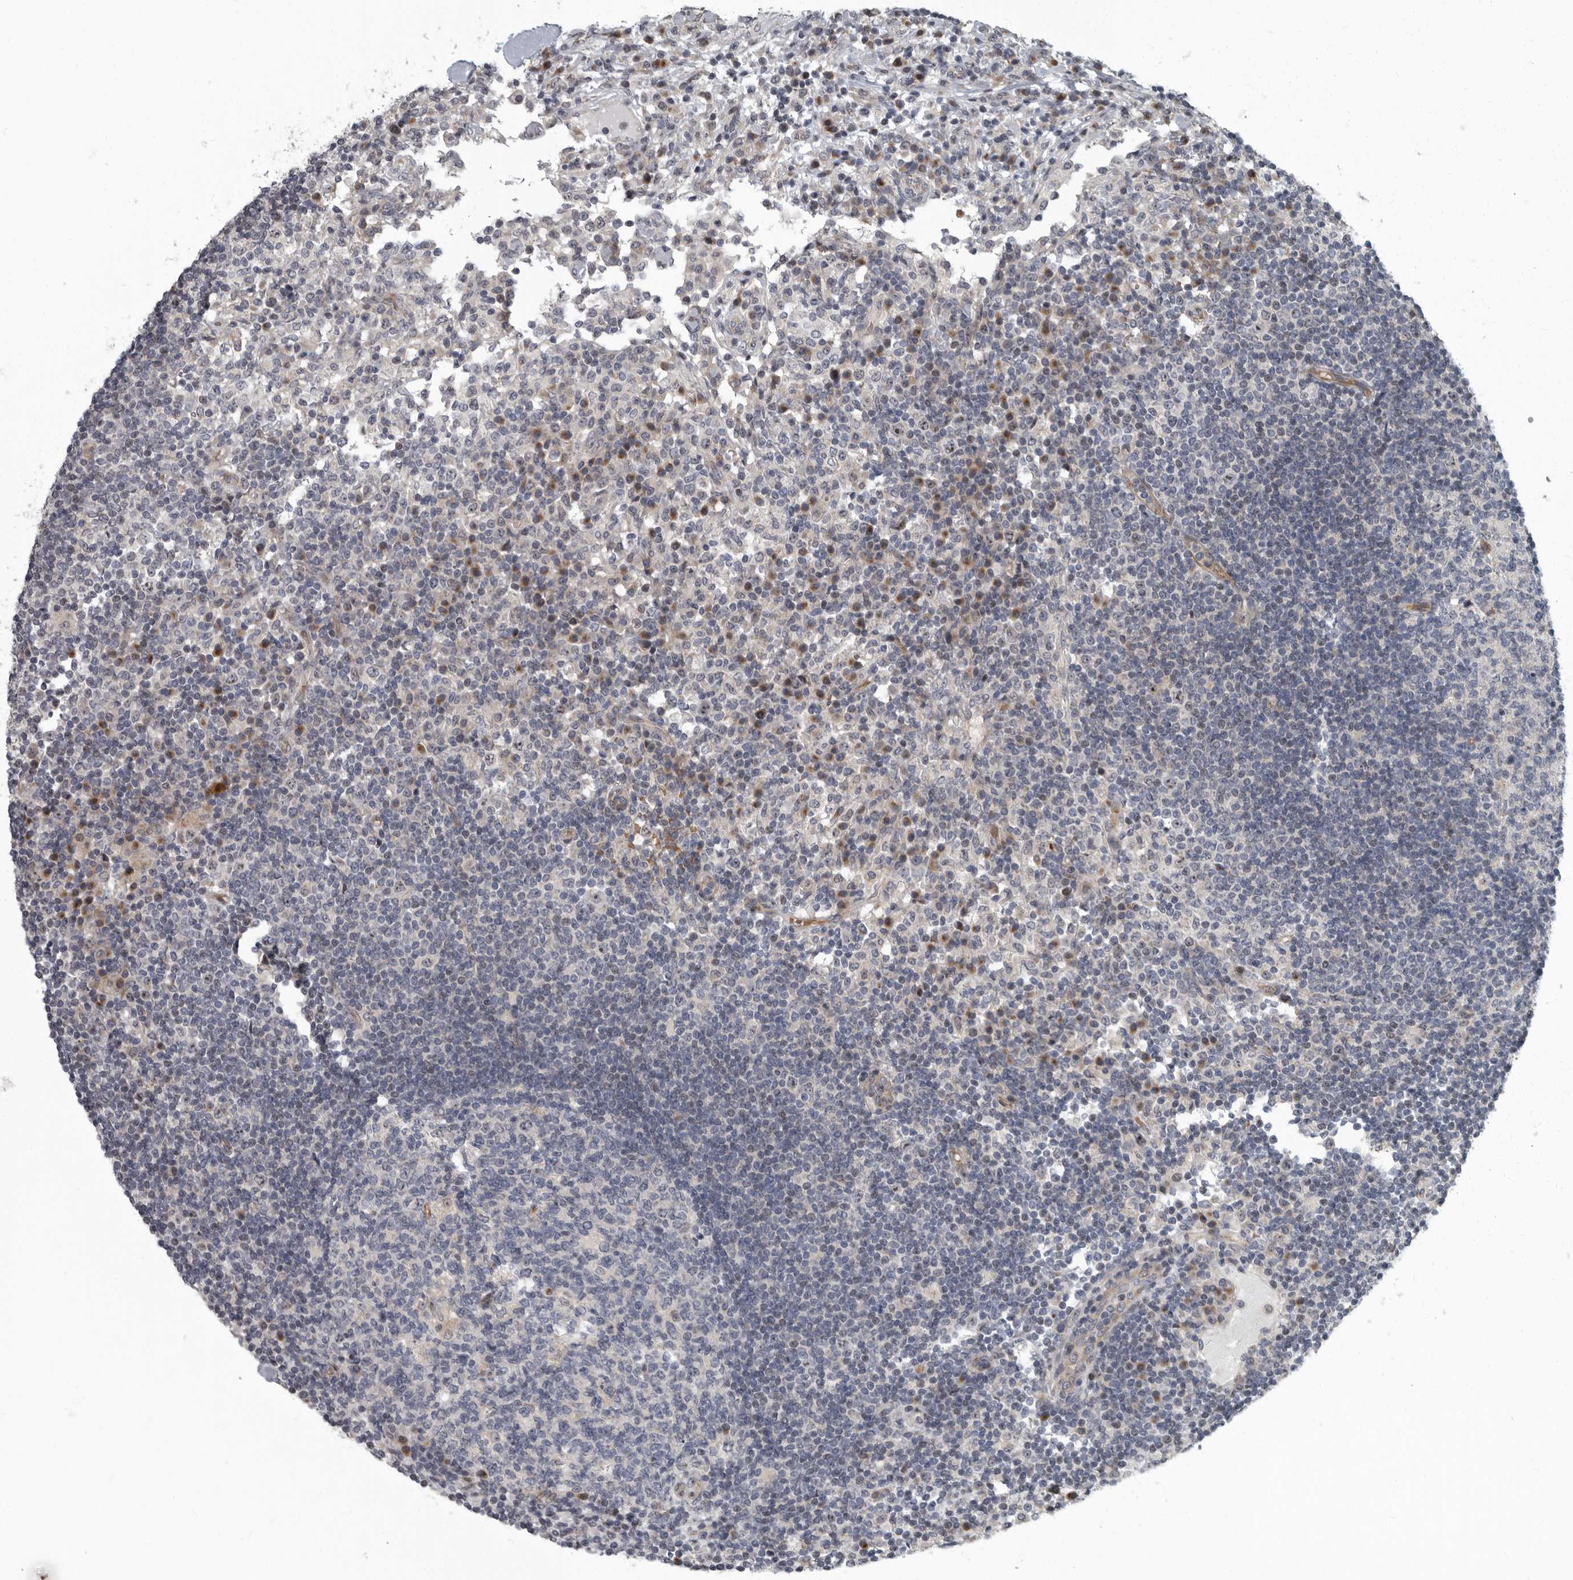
{"staining": {"intensity": "negative", "quantity": "none", "location": "none"}, "tissue": "lymph node", "cell_type": "Germinal center cells", "image_type": "normal", "snomed": [{"axis": "morphology", "description": "Normal tissue, NOS"}, {"axis": "topography", "description": "Lymph node"}], "caption": "DAB (3,3'-diaminobenzidine) immunohistochemical staining of unremarkable human lymph node reveals no significant positivity in germinal center cells. (Immunohistochemistry, brightfield microscopy, high magnification).", "gene": "PDCD11", "patient": {"sex": "female", "age": 53}}